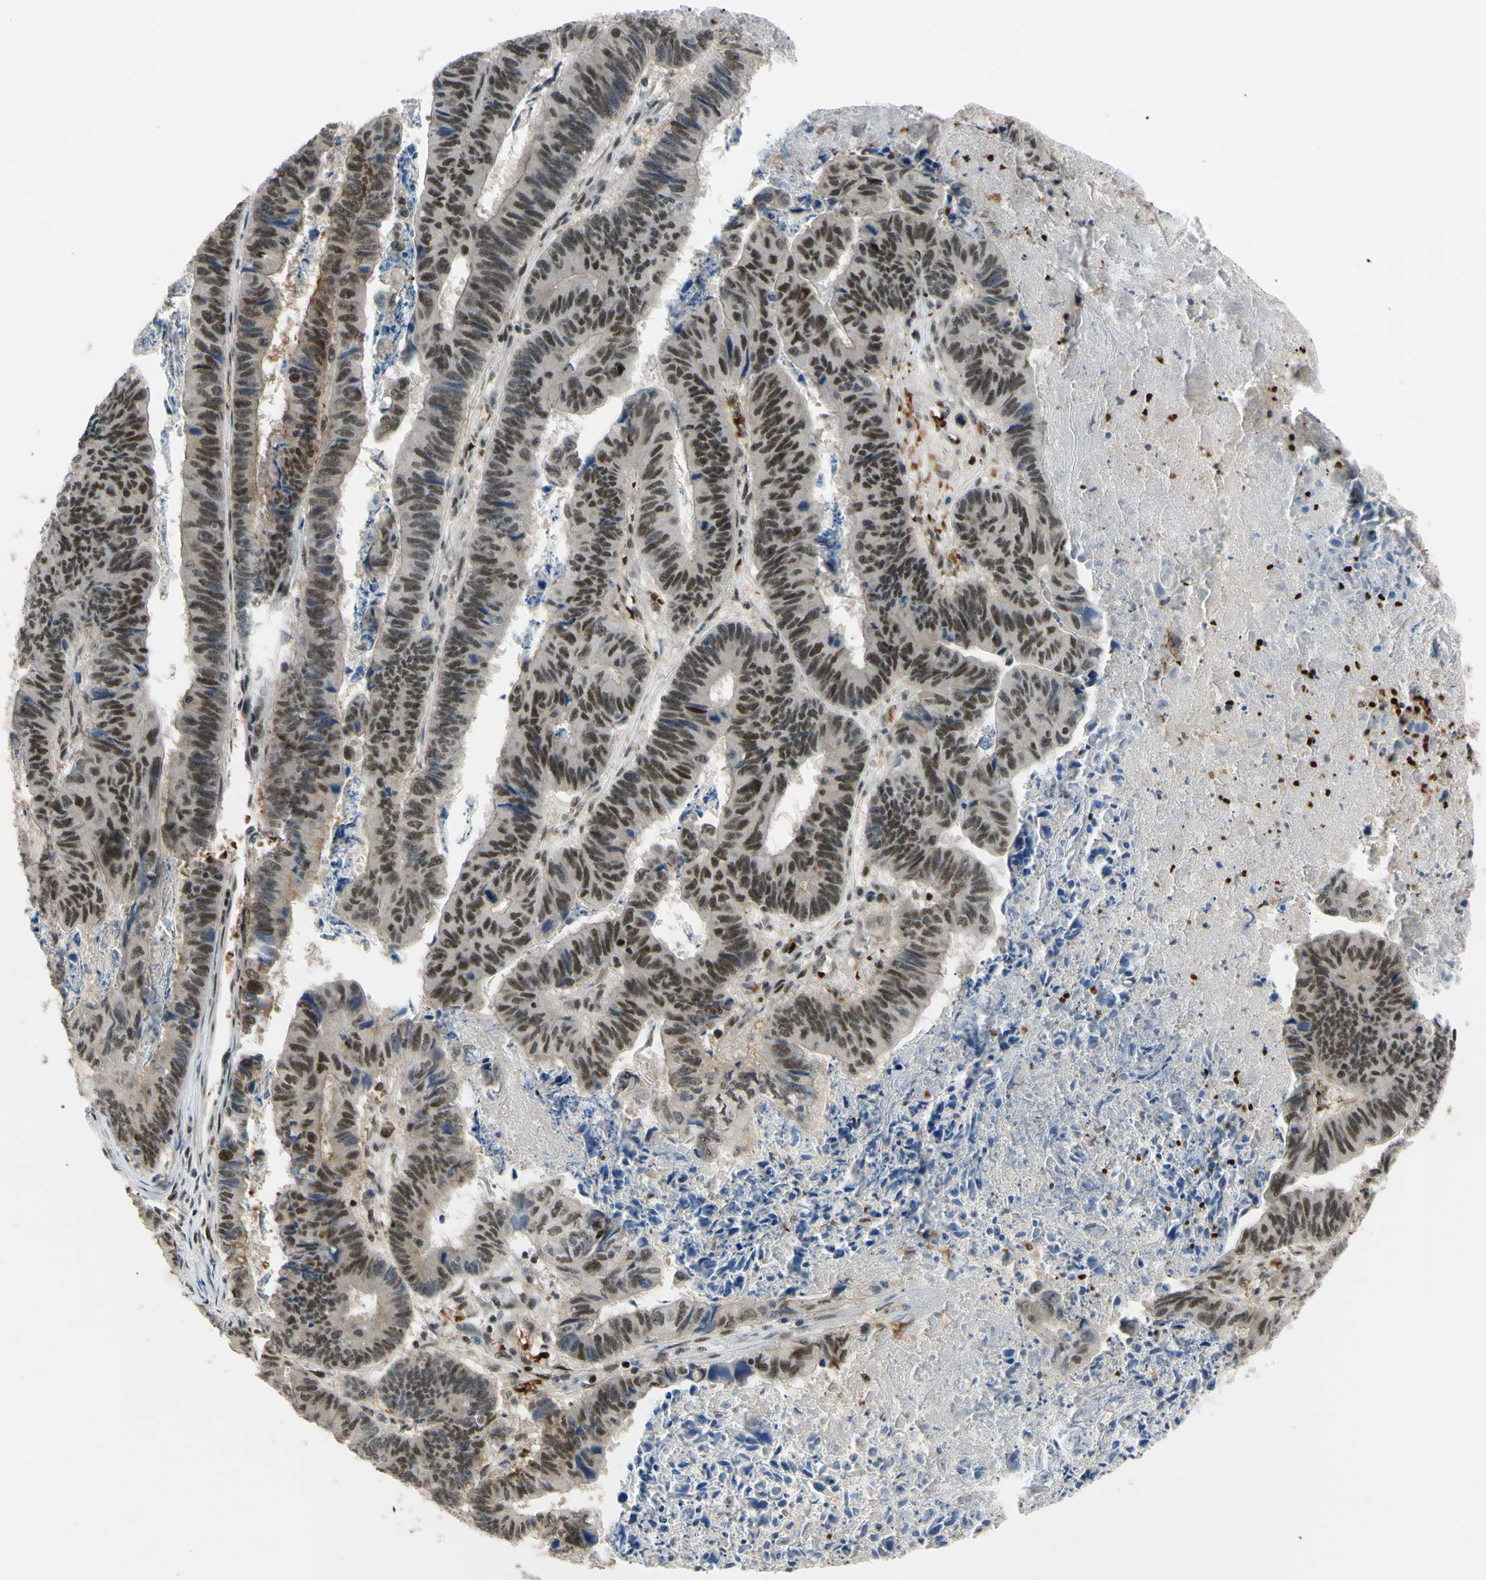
{"staining": {"intensity": "moderate", "quantity": ">75%", "location": "nuclear"}, "tissue": "stomach cancer", "cell_type": "Tumor cells", "image_type": "cancer", "snomed": [{"axis": "morphology", "description": "Adenocarcinoma, NOS"}, {"axis": "topography", "description": "Stomach, lower"}], "caption": "Immunohistochemistry (IHC) (DAB (3,3'-diaminobenzidine)) staining of human stomach cancer (adenocarcinoma) displays moderate nuclear protein expression in approximately >75% of tumor cells.", "gene": "THAP12", "patient": {"sex": "male", "age": 77}}